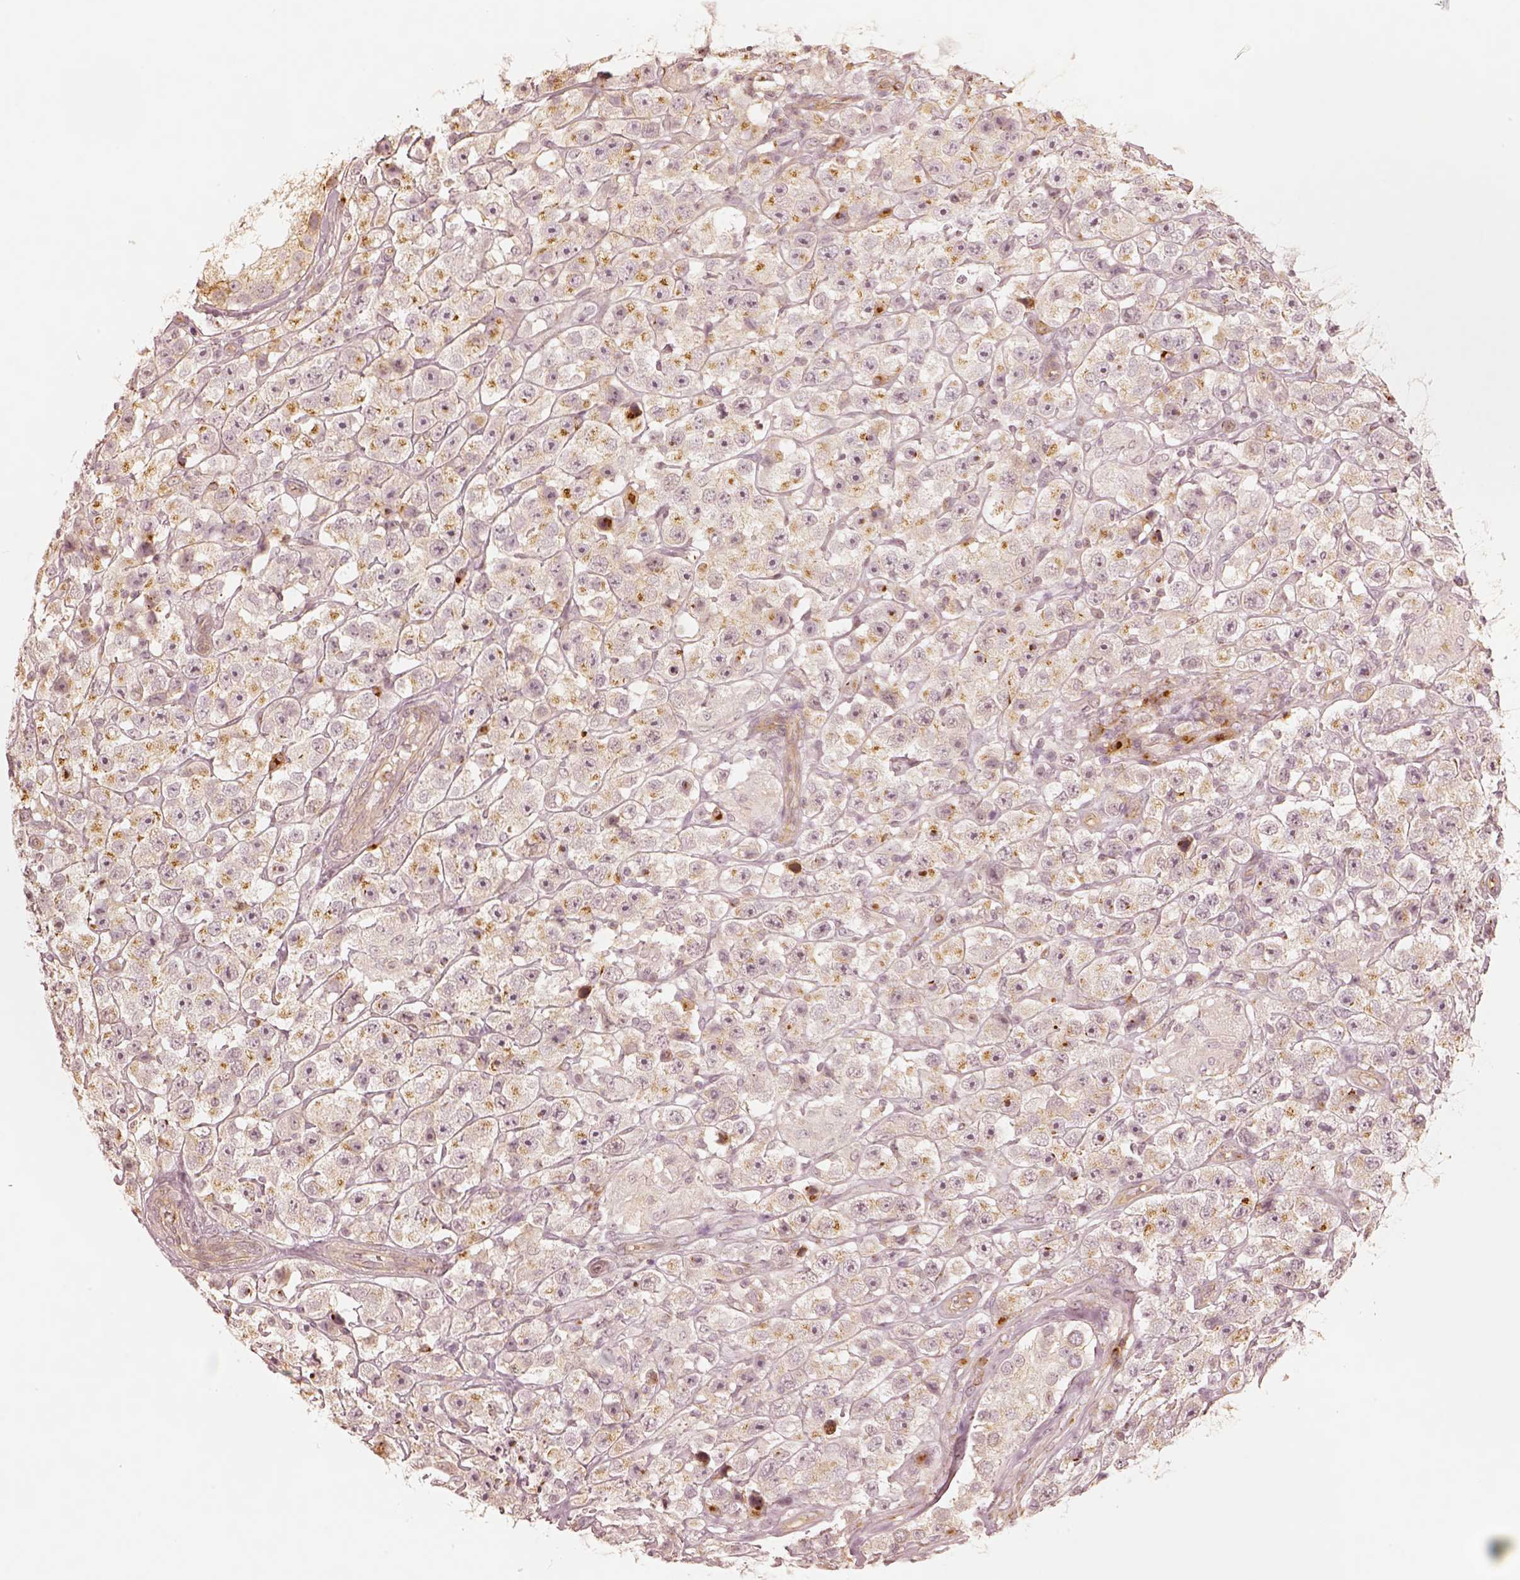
{"staining": {"intensity": "moderate", "quantity": "<25%", "location": "cytoplasmic/membranous"}, "tissue": "testis cancer", "cell_type": "Tumor cells", "image_type": "cancer", "snomed": [{"axis": "morphology", "description": "Seminoma, NOS"}, {"axis": "topography", "description": "Testis"}], "caption": "An image of testis cancer (seminoma) stained for a protein exhibits moderate cytoplasmic/membranous brown staining in tumor cells. Immunohistochemistry (ihc) stains the protein of interest in brown and the nuclei are stained blue.", "gene": "GORASP2", "patient": {"sex": "male", "age": 45}}